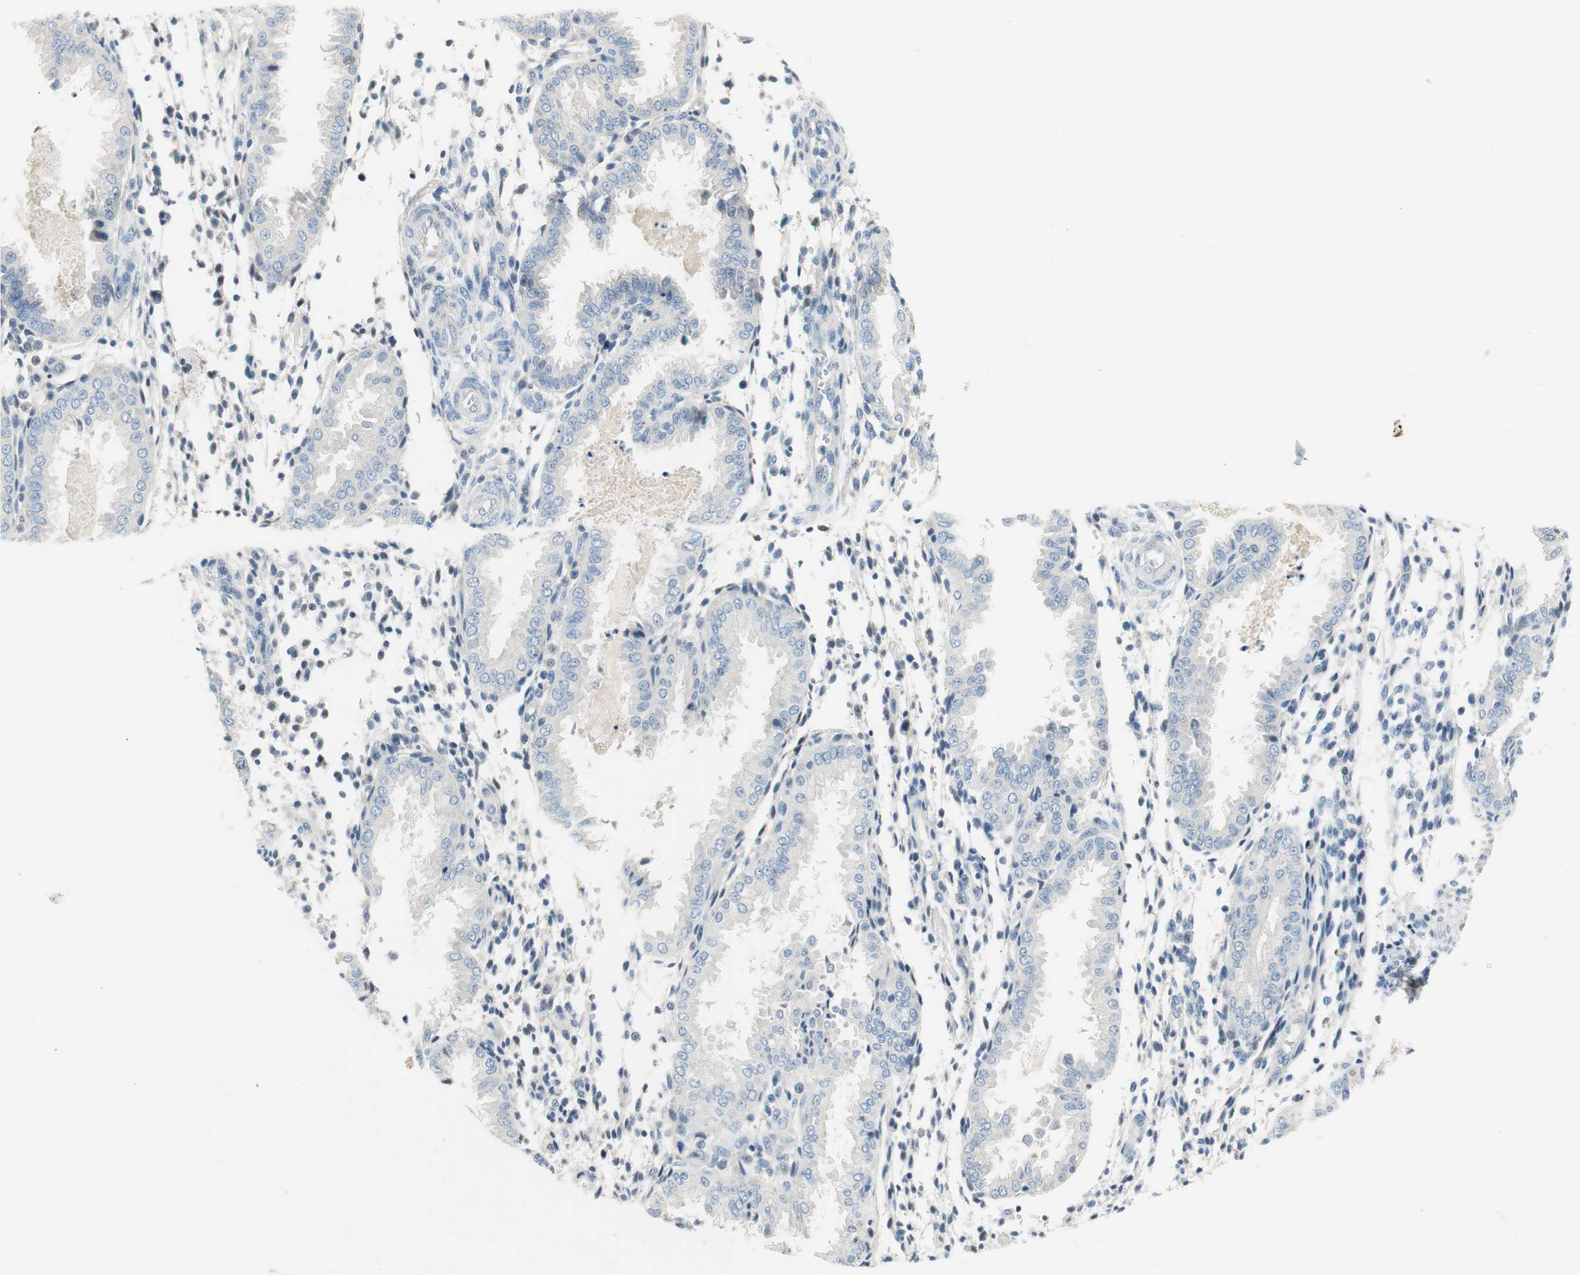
{"staining": {"intensity": "negative", "quantity": "none", "location": "none"}, "tissue": "endometrium", "cell_type": "Cells in endometrial stroma", "image_type": "normal", "snomed": [{"axis": "morphology", "description": "Normal tissue, NOS"}, {"axis": "topography", "description": "Endometrium"}], "caption": "IHC histopathology image of unremarkable endometrium stained for a protein (brown), which reveals no positivity in cells in endometrial stroma. (Stains: DAB IHC with hematoxylin counter stain, Microscopy: brightfield microscopy at high magnification).", "gene": "CCM2L", "patient": {"sex": "female", "age": 33}}